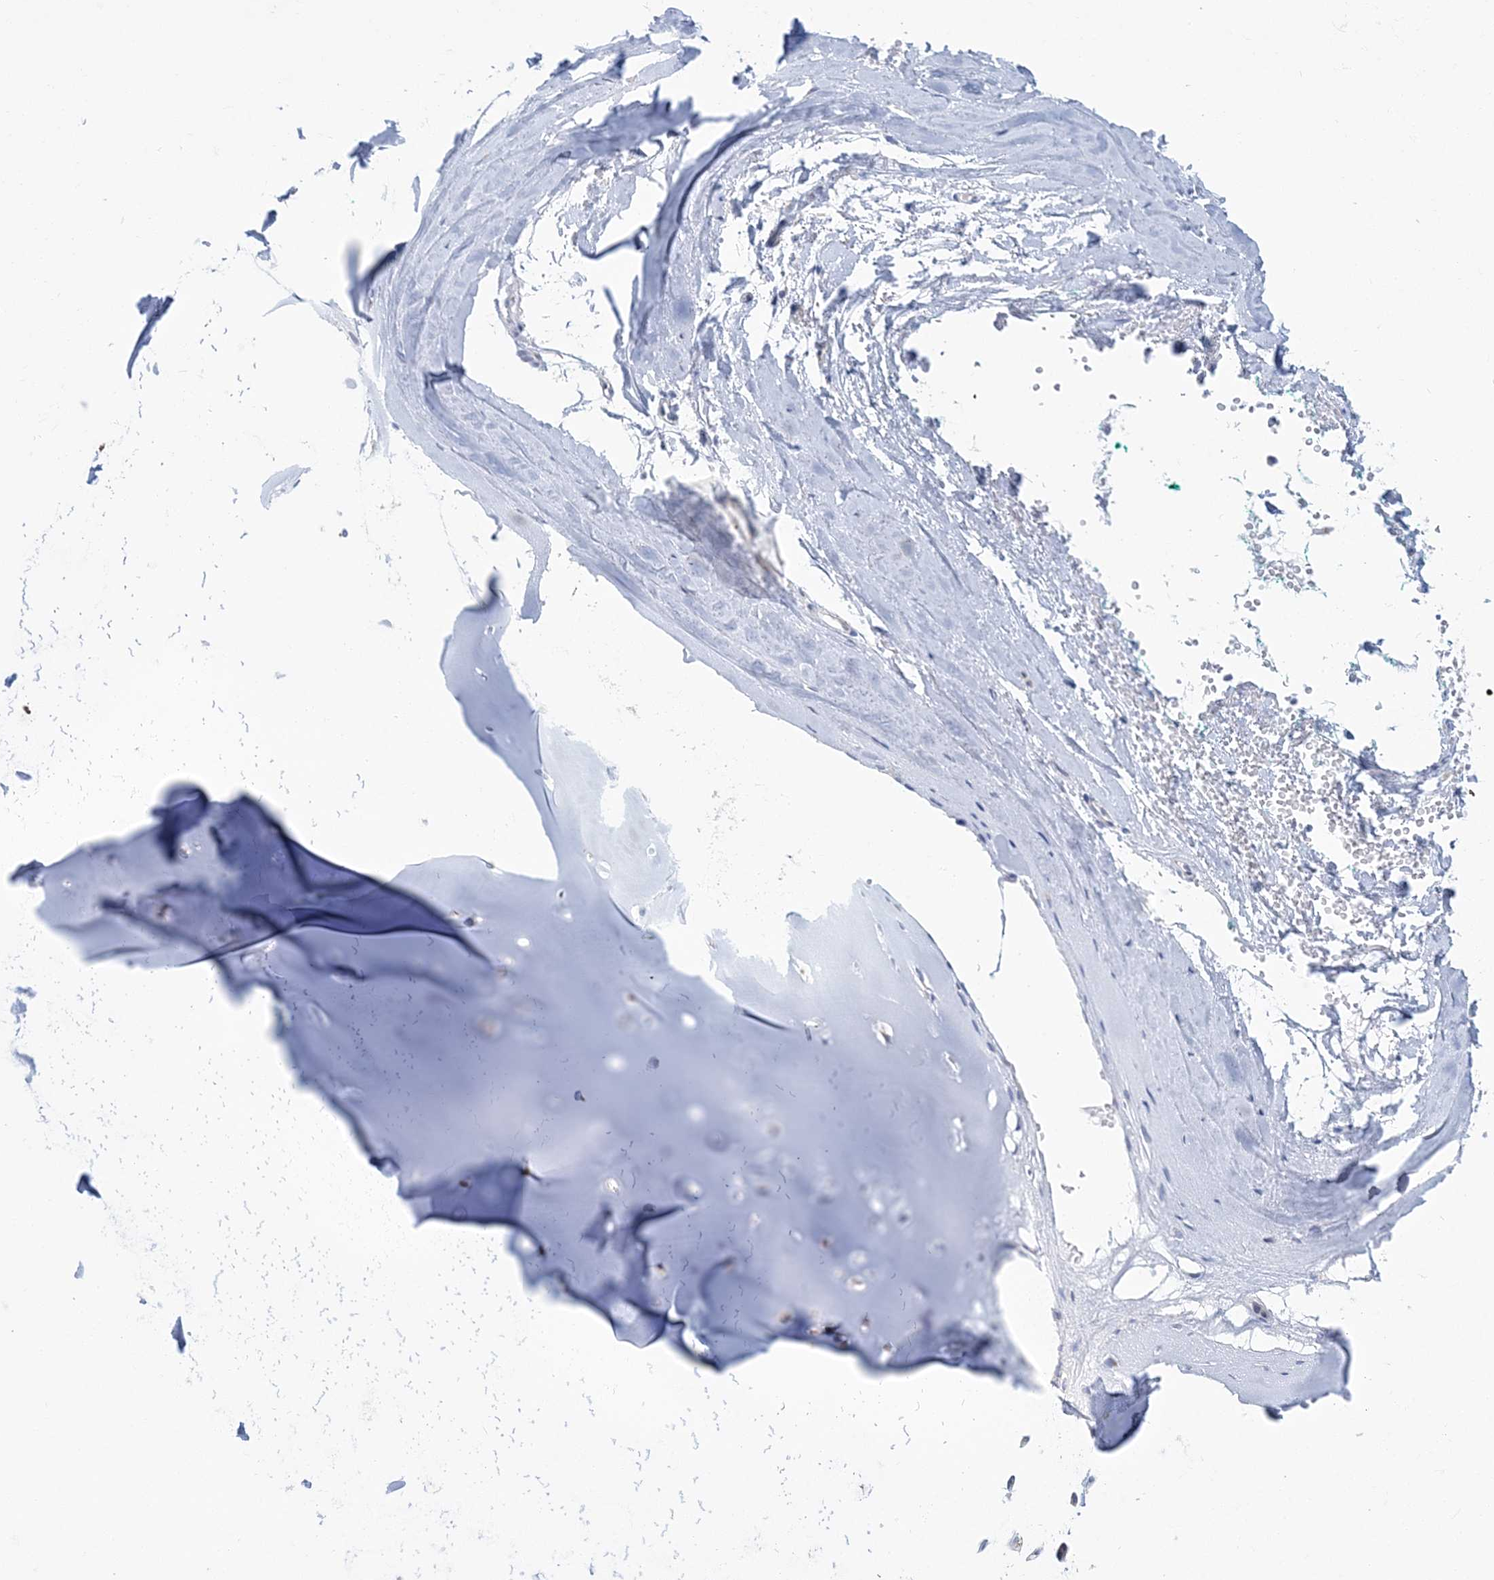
{"staining": {"intensity": "negative", "quantity": "none", "location": "none"}, "tissue": "adipose tissue", "cell_type": "Adipocytes", "image_type": "normal", "snomed": [{"axis": "morphology", "description": "Normal tissue, NOS"}, {"axis": "morphology", "description": "Basal cell carcinoma"}, {"axis": "topography", "description": "Cartilage tissue"}, {"axis": "topography", "description": "Nasopharynx"}, {"axis": "topography", "description": "Oral tissue"}], "caption": "An immunohistochemistry image of benign adipose tissue is shown. There is no staining in adipocytes of adipose tissue.", "gene": "PLEKHG4B", "patient": {"sex": "female", "age": 77}}